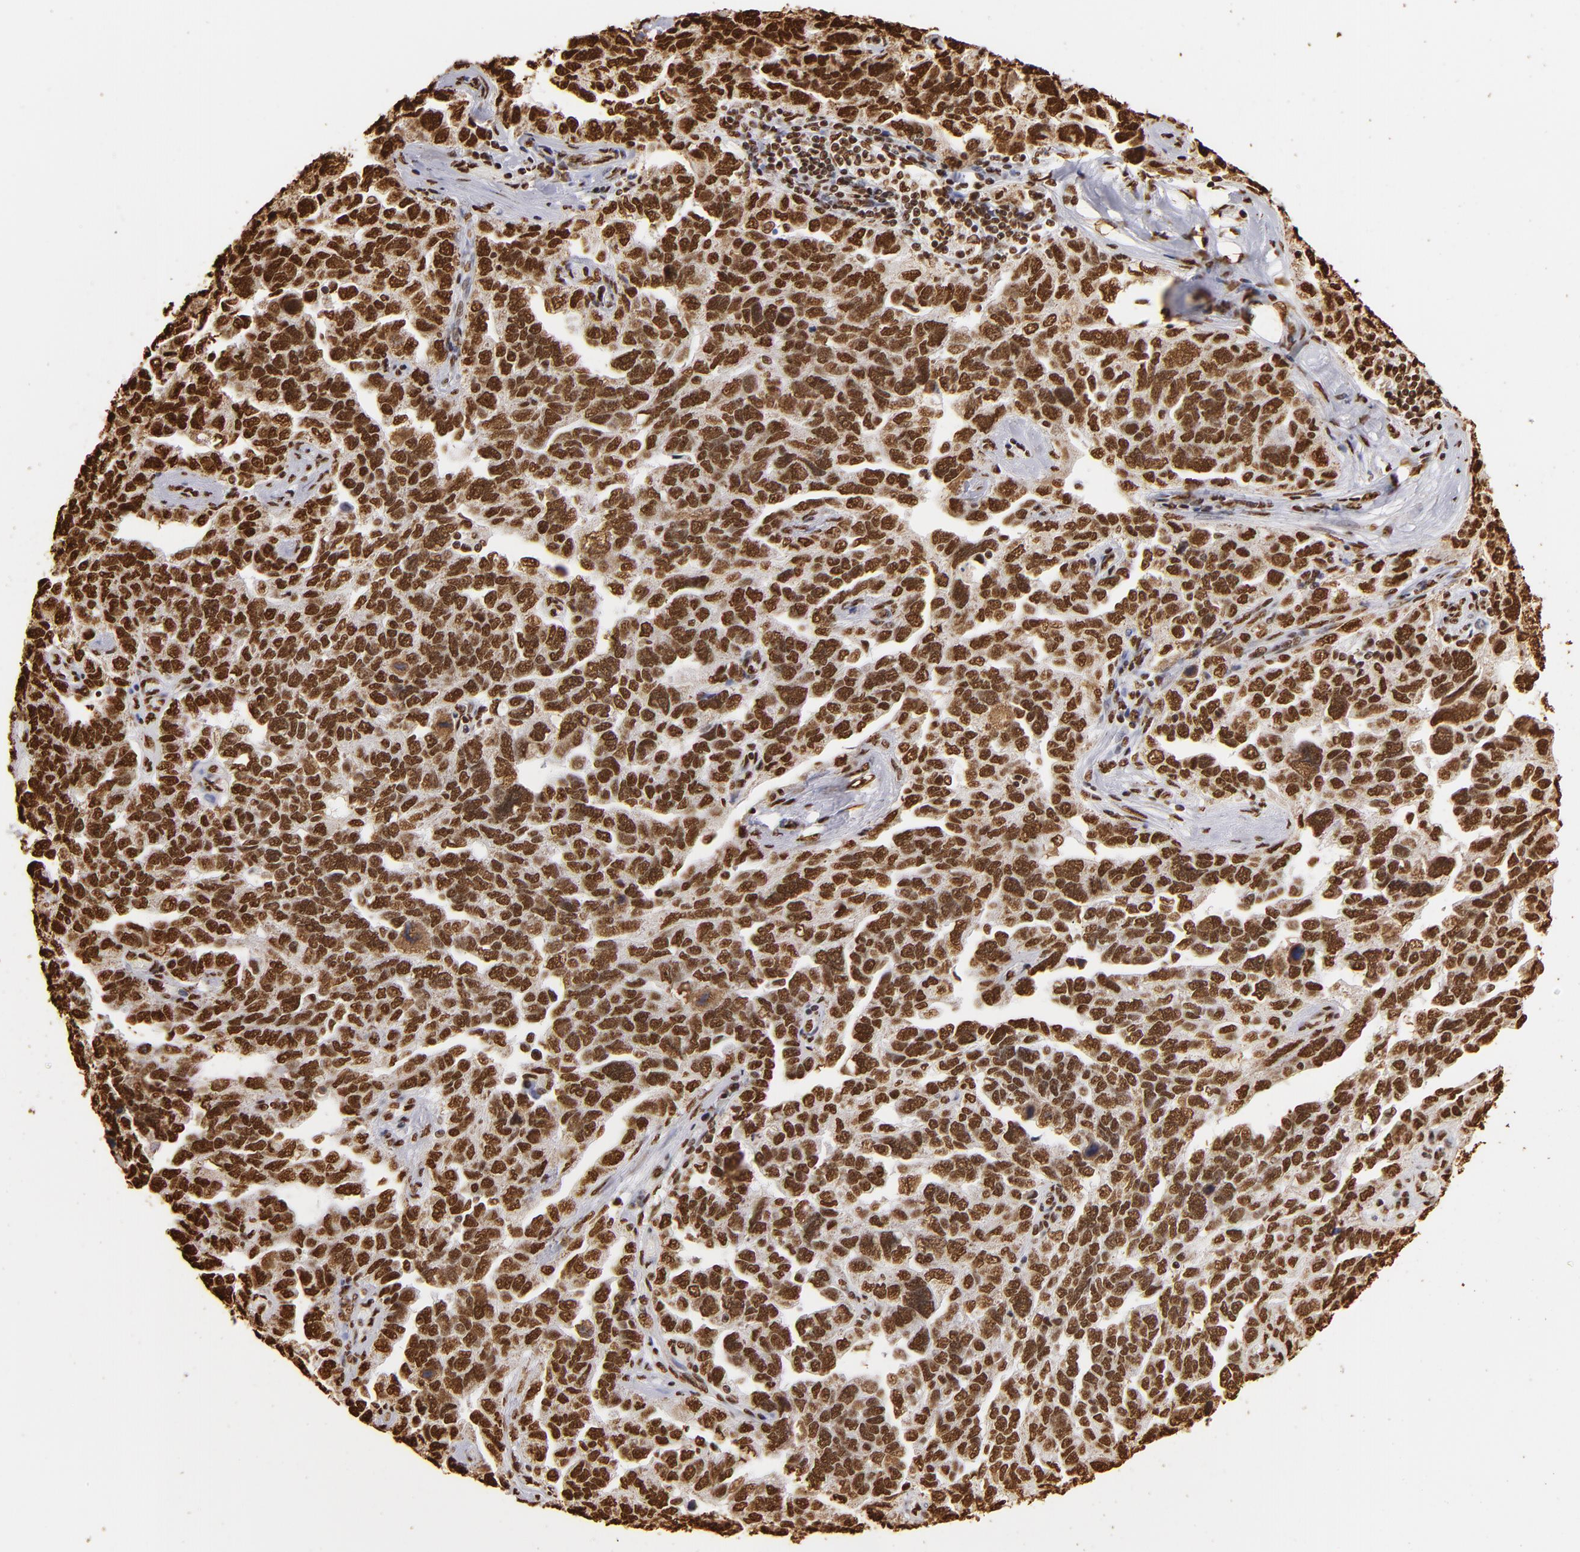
{"staining": {"intensity": "strong", "quantity": ">75%", "location": "nuclear"}, "tissue": "ovarian cancer", "cell_type": "Tumor cells", "image_type": "cancer", "snomed": [{"axis": "morphology", "description": "Cystadenocarcinoma, serous, NOS"}, {"axis": "topography", "description": "Ovary"}], "caption": "A high amount of strong nuclear expression is seen in about >75% of tumor cells in serous cystadenocarcinoma (ovarian) tissue. The staining was performed using DAB (3,3'-diaminobenzidine) to visualize the protein expression in brown, while the nuclei were stained in blue with hematoxylin (Magnification: 20x).", "gene": "ILF3", "patient": {"sex": "female", "age": 64}}